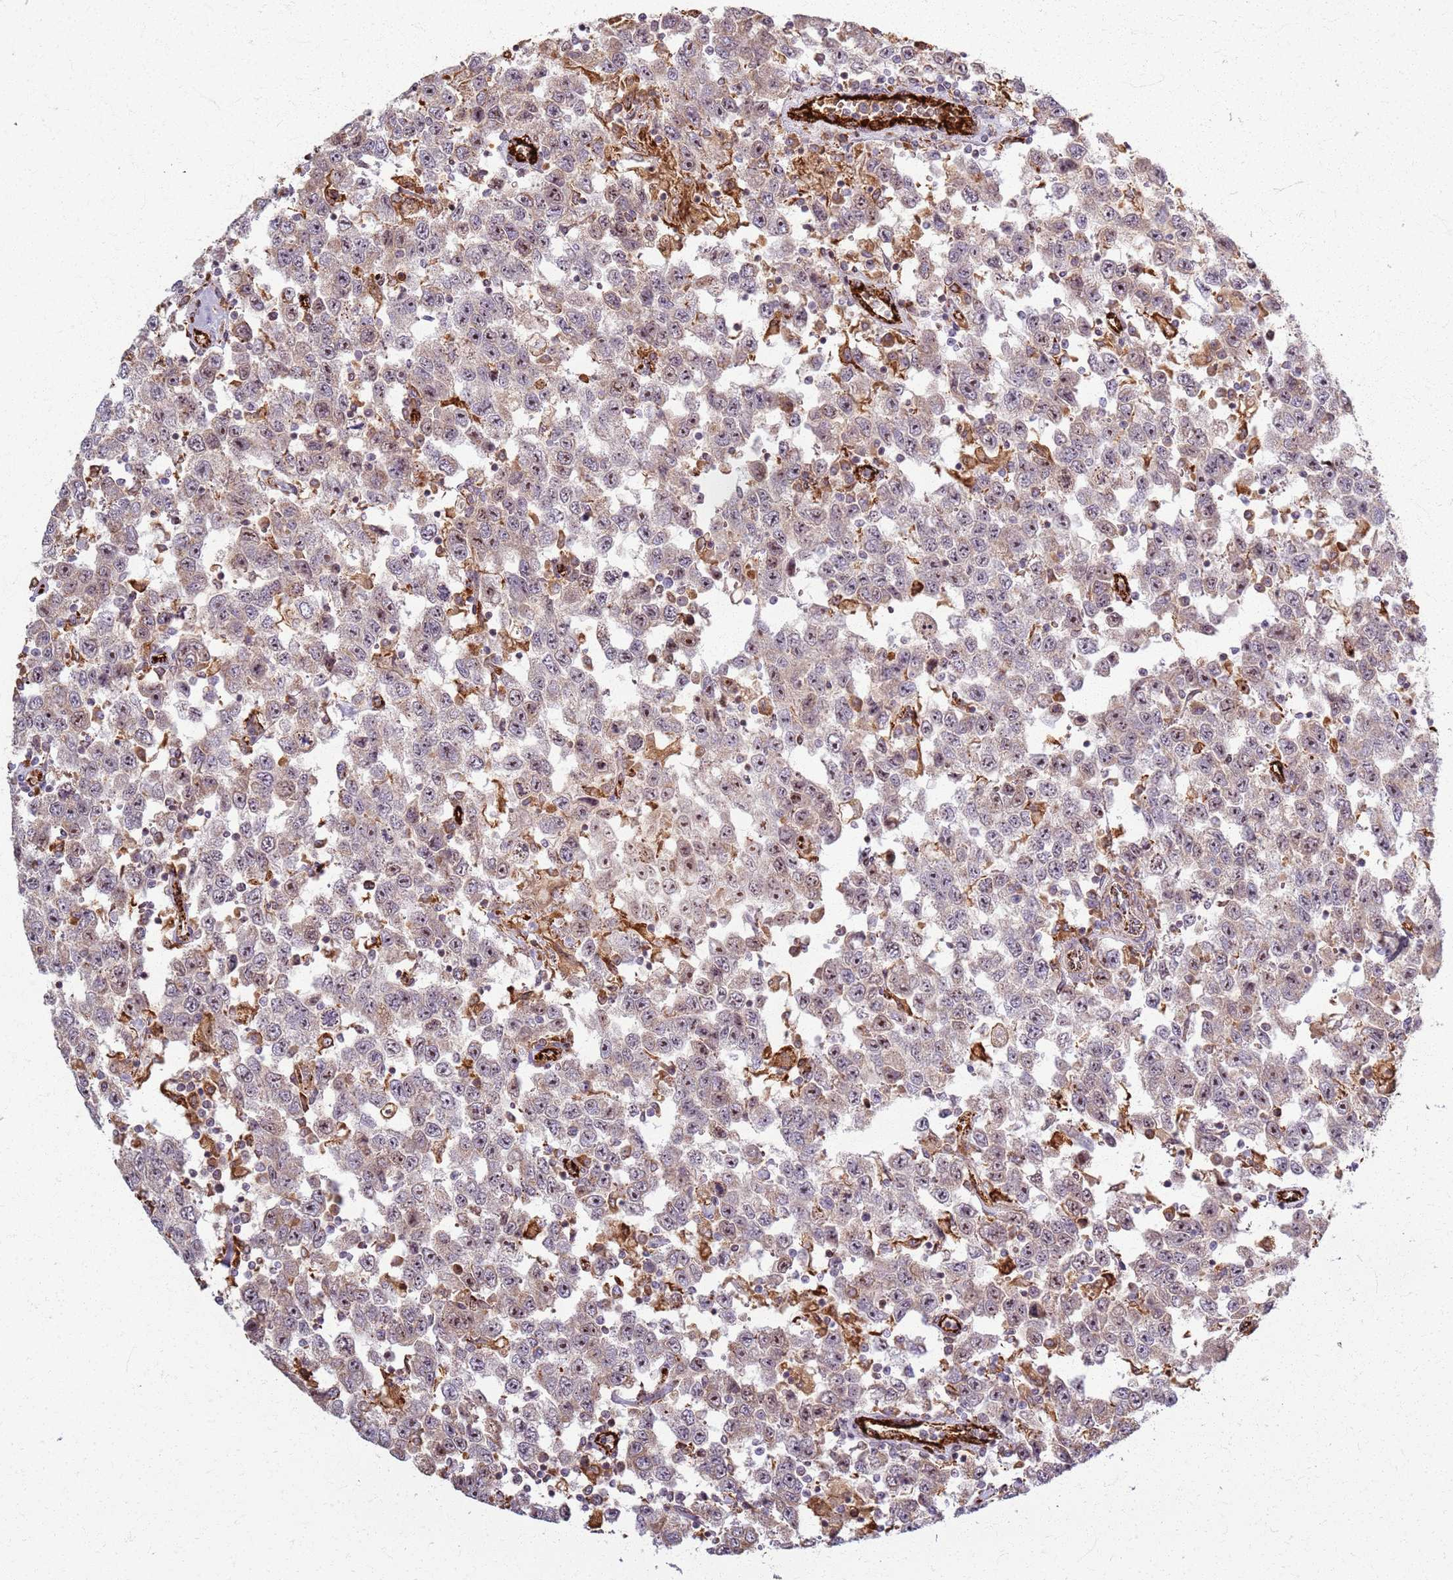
{"staining": {"intensity": "weak", "quantity": "25%-75%", "location": "cytoplasmic/membranous"}, "tissue": "testis cancer", "cell_type": "Tumor cells", "image_type": "cancer", "snomed": [{"axis": "morphology", "description": "Seminoma, NOS"}, {"axis": "topography", "description": "Testis"}], "caption": "Weak cytoplasmic/membranous protein positivity is seen in approximately 25%-75% of tumor cells in testis cancer (seminoma). (DAB (3,3'-diaminobenzidine) IHC with brightfield microscopy, high magnification).", "gene": "KRI1", "patient": {"sex": "male", "age": 41}}